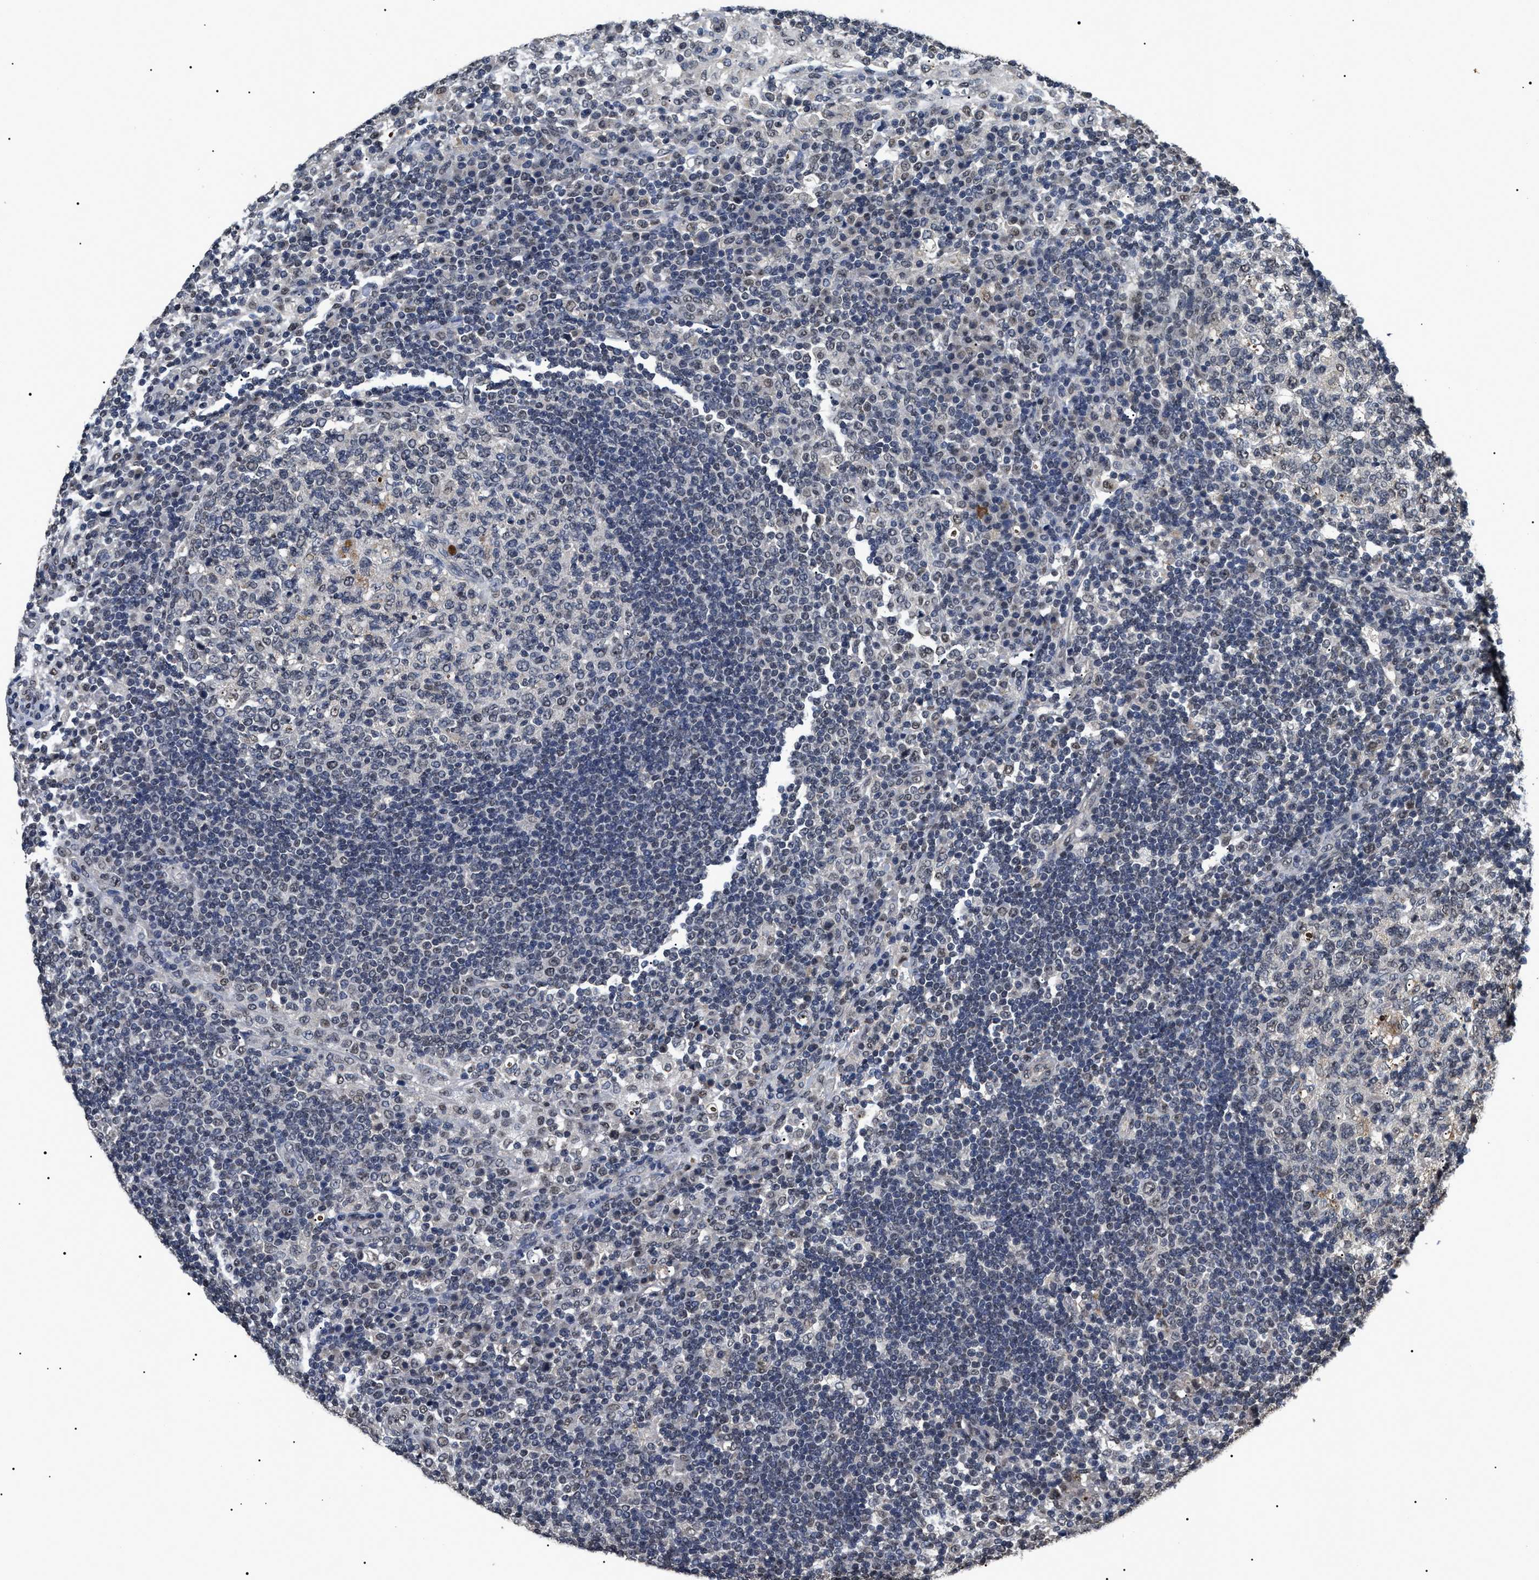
{"staining": {"intensity": "weak", "quantity": "<25%", "location": "nuclear"}, "tissue": "lymph node", "cell_type": "Germinal center cells", "image_type": "normal", "snomed": [{"axis": "morphology", "description": "Normal tissue, NOS"}, {"axis": "topography", "description": "Lymph node"}], "caption": "Immunohistochemistry (IHC) of unremarkable lymph node displays no expression in germinal center cells.", "gene": "ANP32E", "patient": {"sex": "female", "age": 53}}